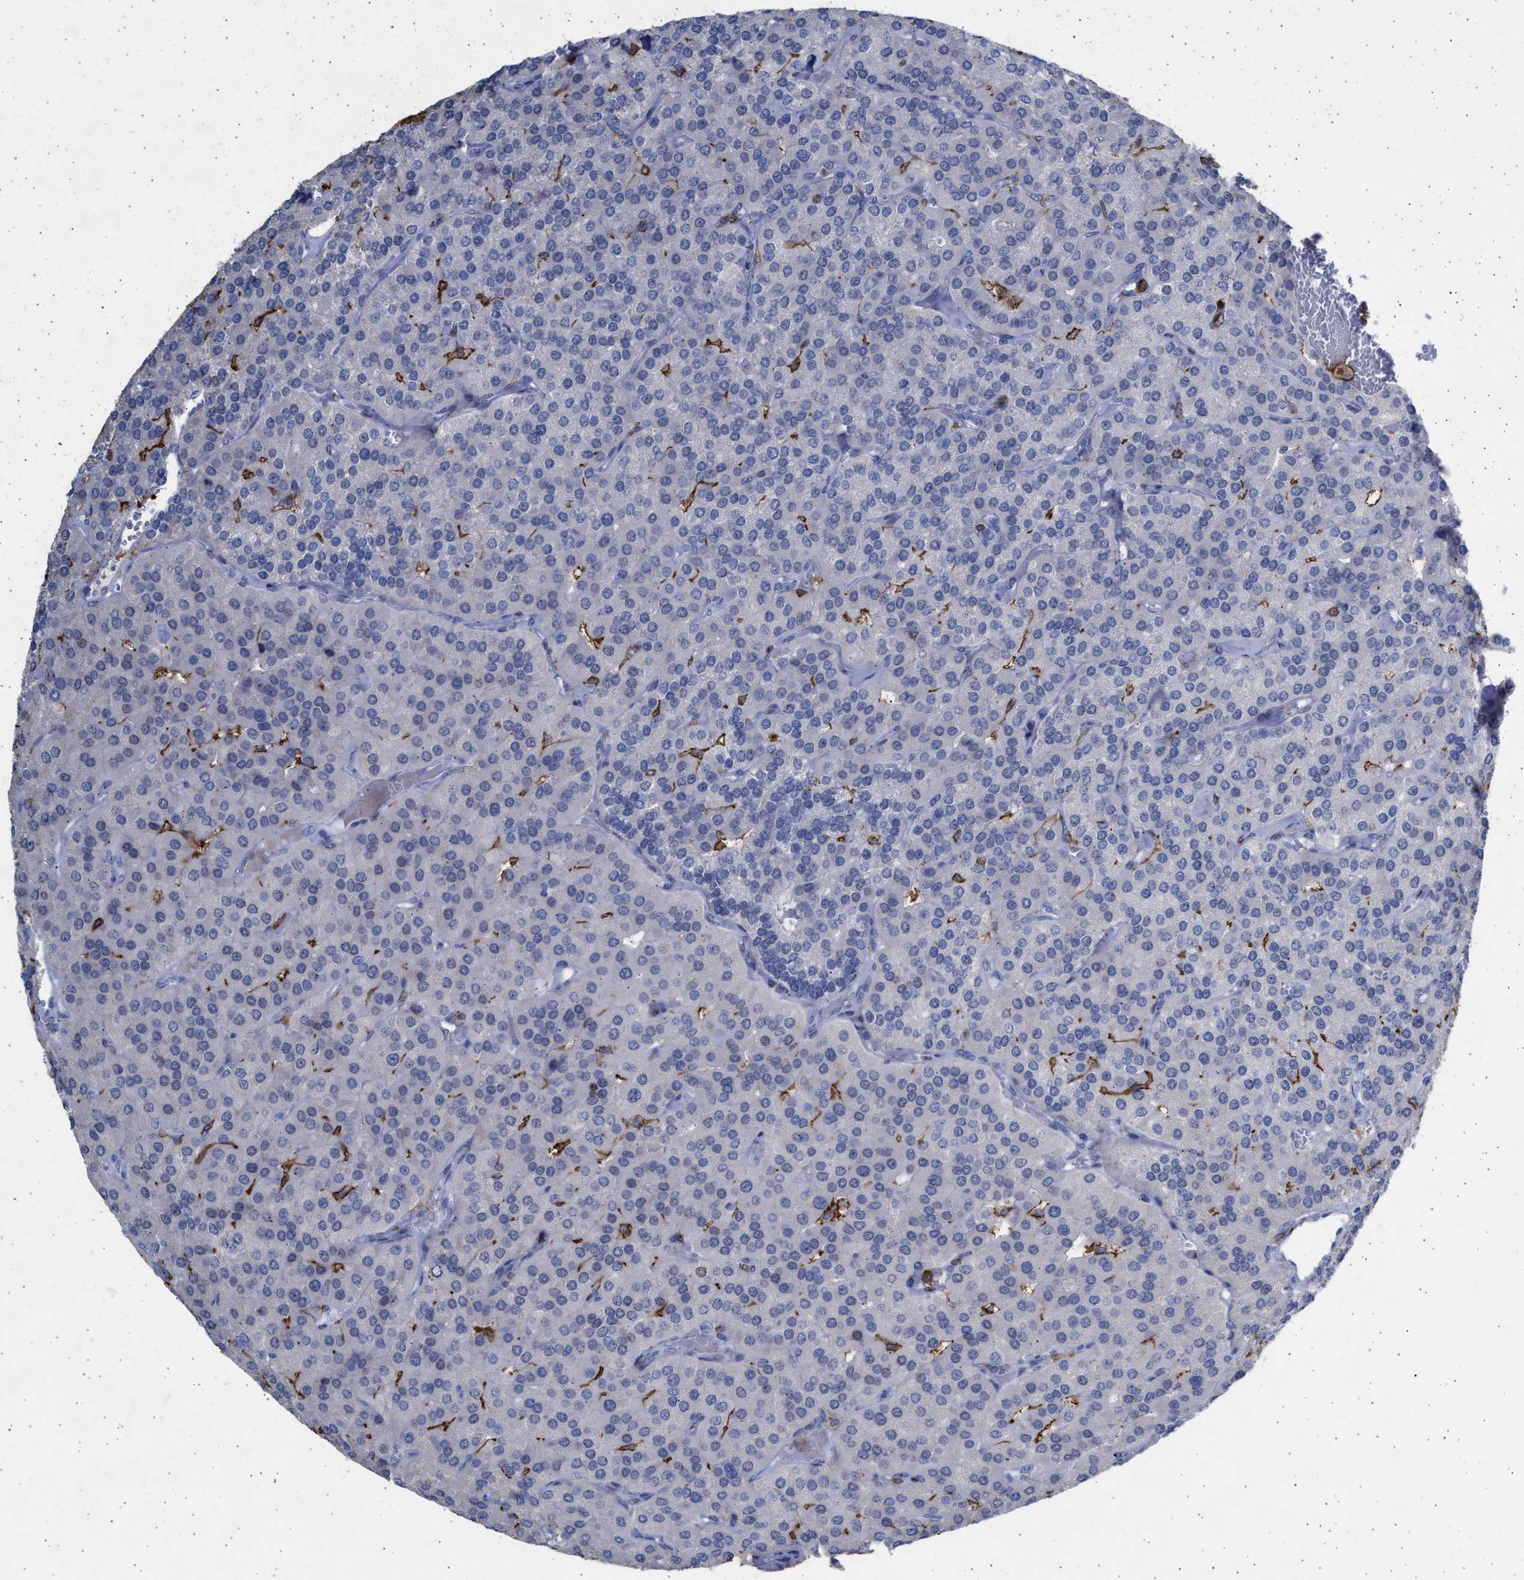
{"staining": {"intensity": "negative", "quantity": "none", "location": "none"}, "tissue": "parathyroid gland", "cell_type": "Glandular cells", "image_type": "normal", "snomed": [{"axis": "morphology", "description": "Normal tissue, NOS"}, {"axis": "morphology", "description": "Adenoma, NOS"}, {"axis": "topography", "description": "Parathyroid gland"}], "caption": "High power microscopy image of an immunohistochemistry micrograph of benign parathyroid gland, revealing no significant staining in glandular cells.", "gene": "FCER1A", "patient": {"sex": "female", "age": 86}}